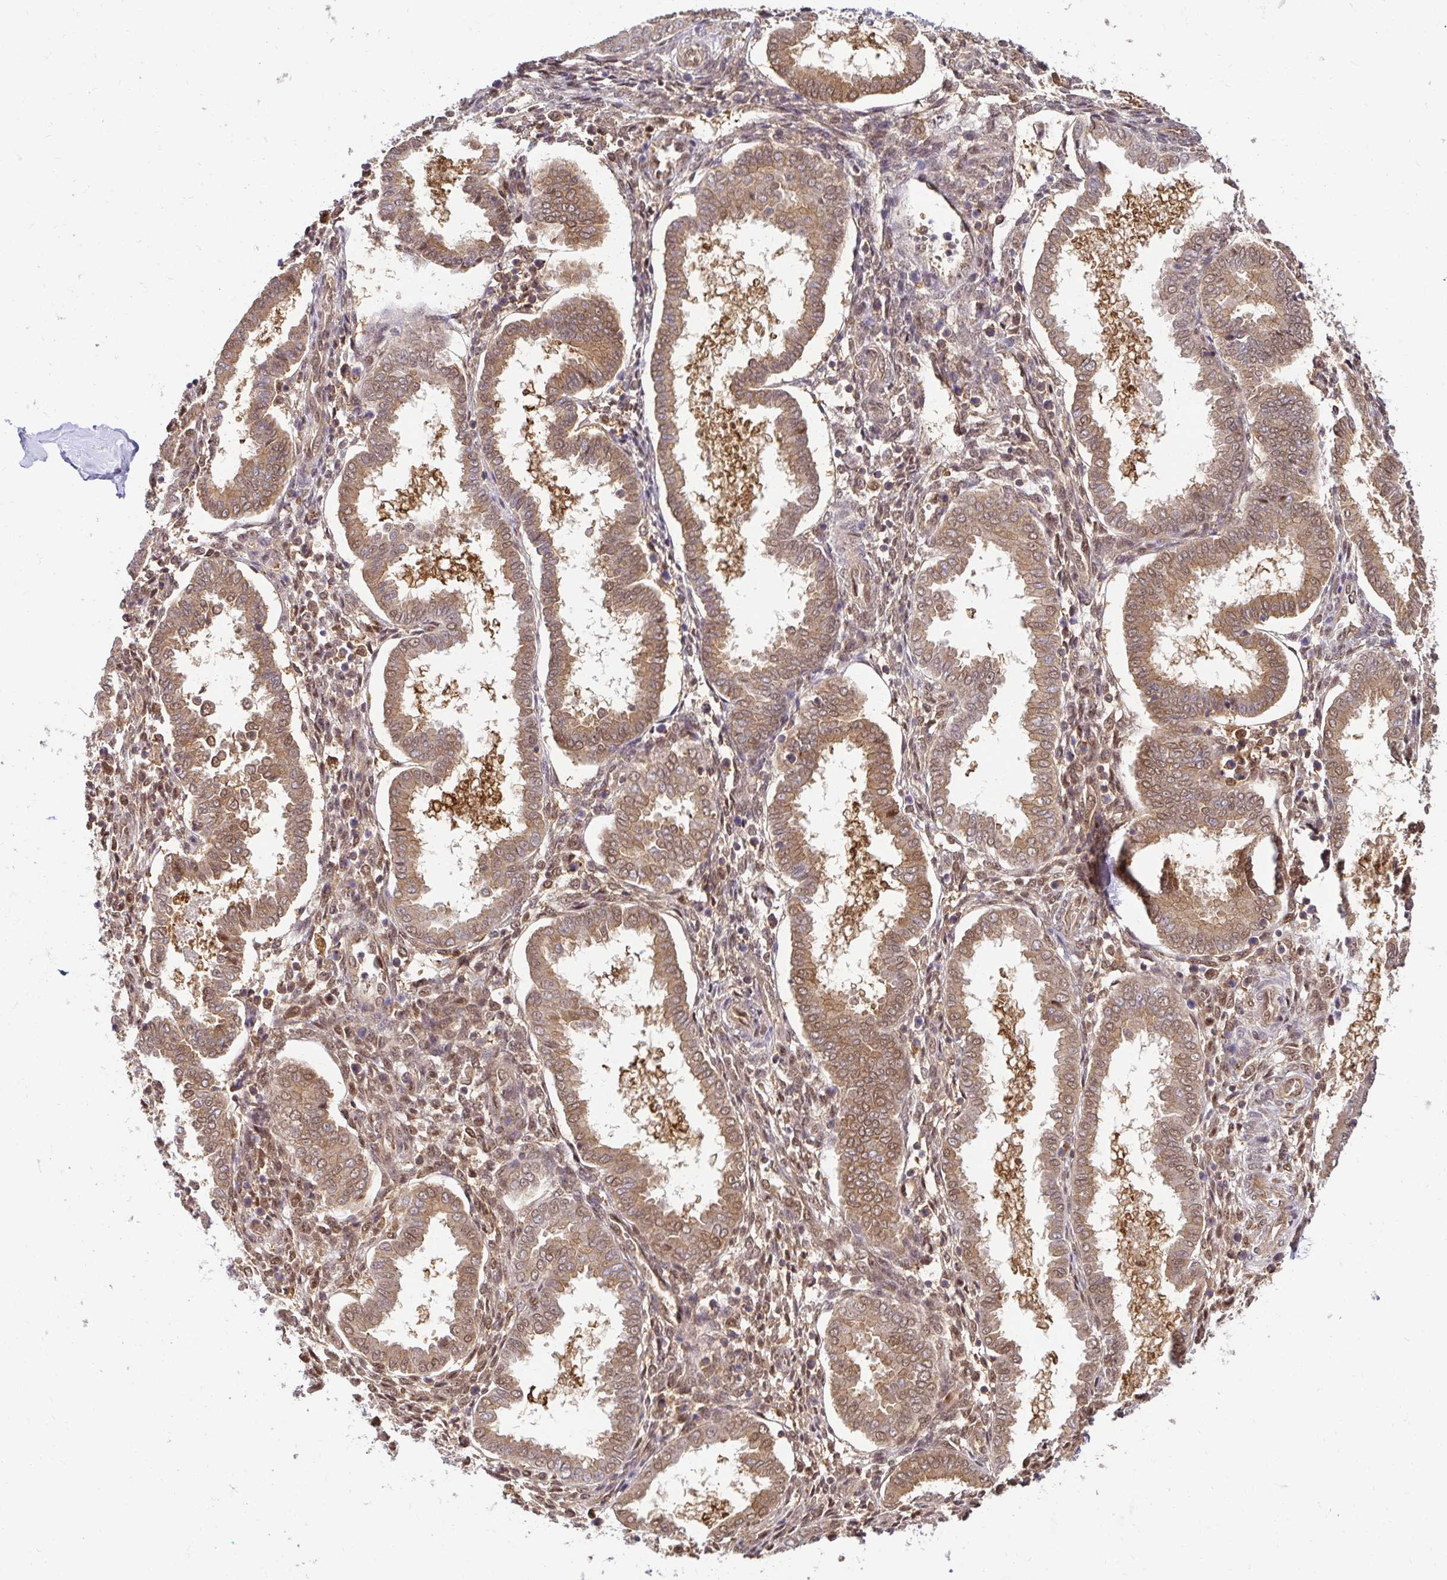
{"staining": {"intensity": "moderate", "quantity": "<25%", "location": "cytoplasmic/membranous,nuclear"}, "tissue": "endometrium", "cell_type": "Cells in endometrial stroma", "image_type": "normal", "snomed": [{"axis": "morphology", "description": "Normal tissue, NOS"}, {"axis": "topography", "description": "Endometrium"}], "caption": "Cells in endometrial stroma display low levels of moderate cytoplasmic/membranous,nuclear staining in approximately <25% of cells in unremarkable human endometrium.", "gene": "PSMA4", "patient": {"sex": "female", "age": 24}}